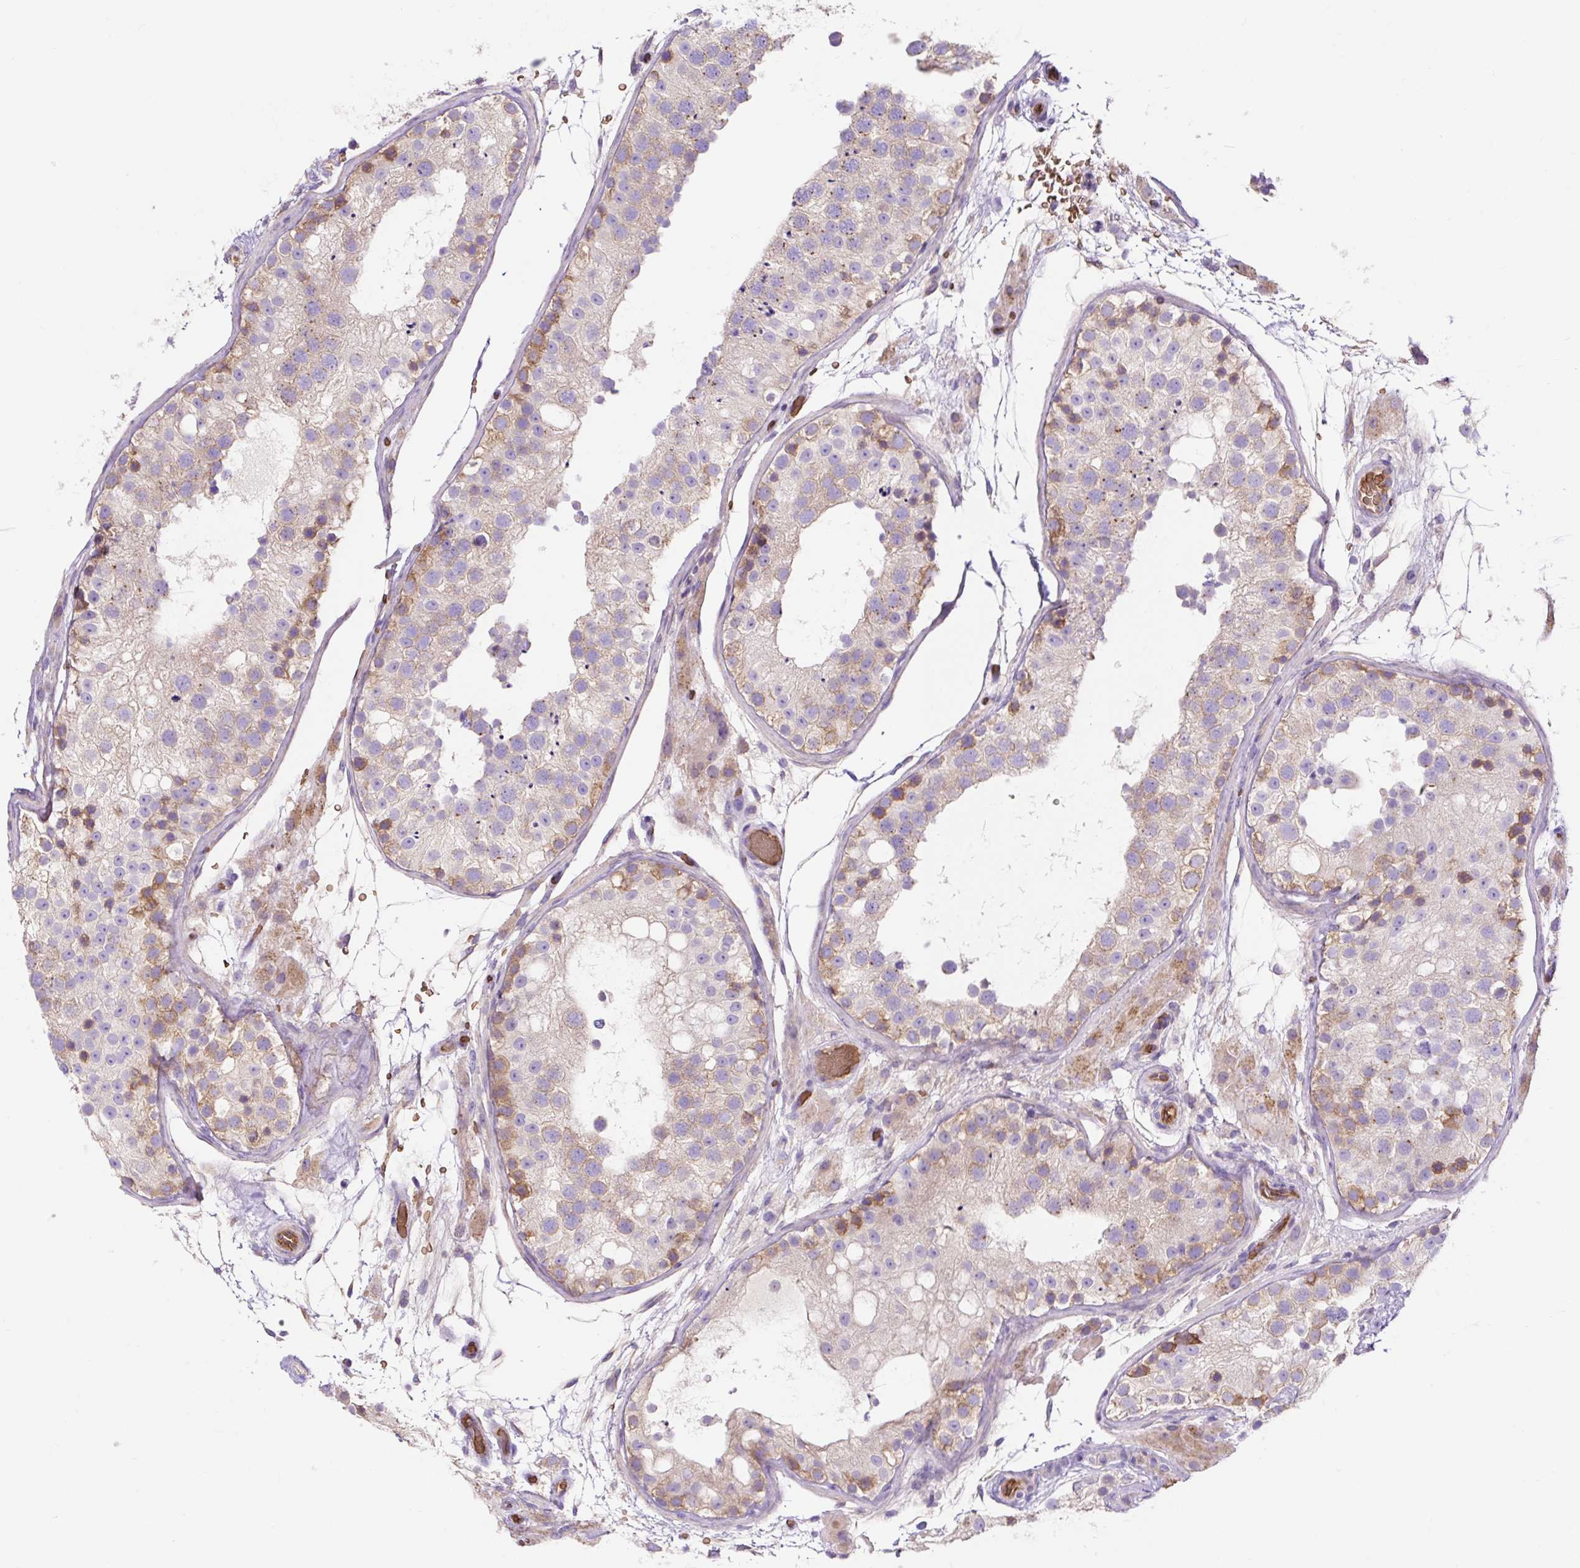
{"staining": {"intensity": "moderate", "quantity": "<25%", "location": "cytoplasmic/membranous"}, "tissue": "testis", "cell_type": "Cells in seminiferous ducts", "image_type": "normal", "snomed": [{"axis": "morphology", "description": "Normal tissue, NOS"}, {"axis": "topography", "description": "Testis"}], "caption": "This is an image of immunohistochemistry (IHC) staining of unremarkable testis, which shows moderate positivity in the cytoplasmic/membranous of cells in seminiferous ducts.", "gene": "HIP1R", "patient": {"sex": "male", "age": 26}}